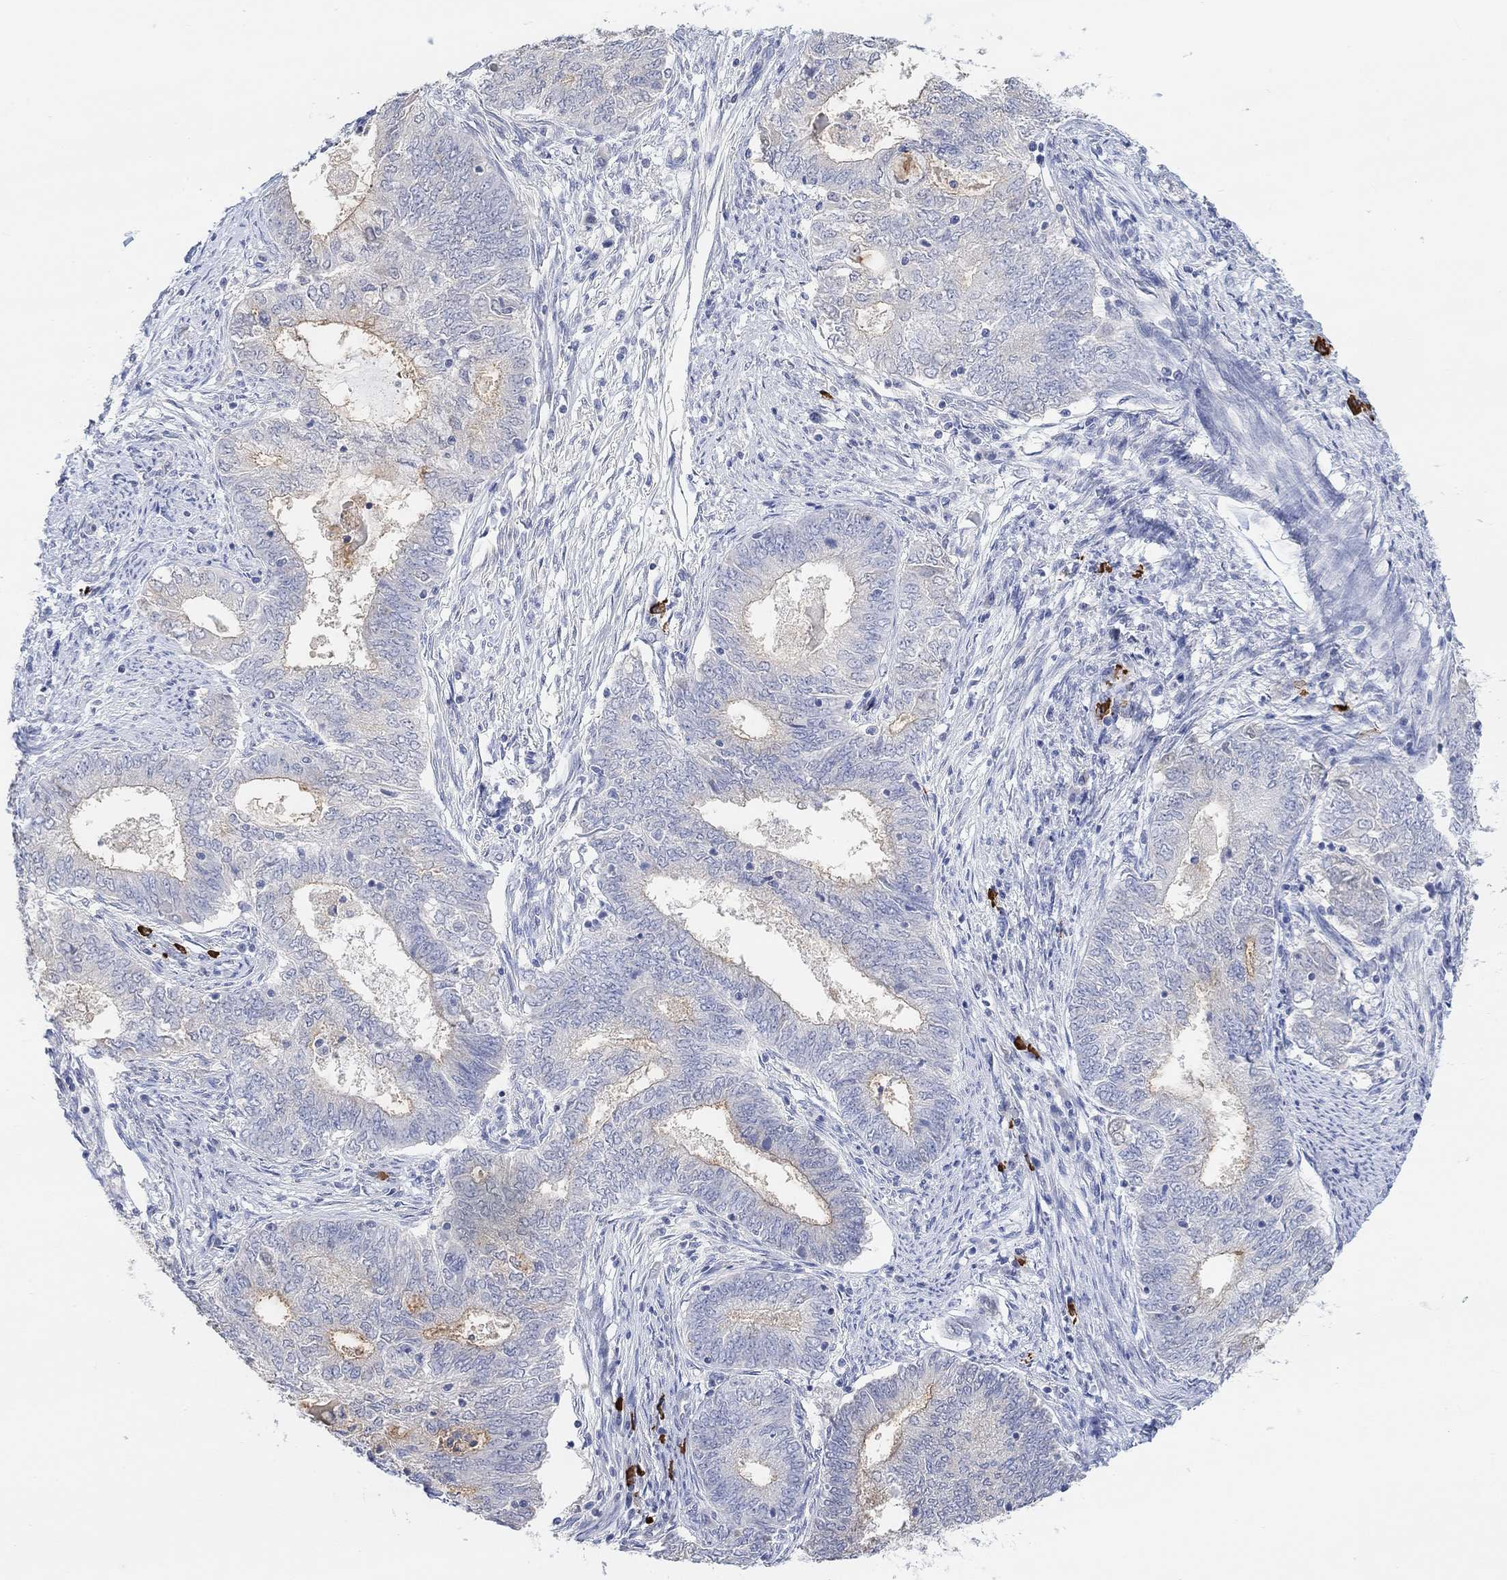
{"staining": {"intensity": "strong", "quantity": "<25%", "location": "cytoplasmic/membranous"}, "tissue": "endometrial cancer", "cell_type": "Tumor cells", "image_type": "cancer", "snomed": [{"axis": "morphology", "description": "Adenocarcinoma, NOS"}, {"axis": "topography", "description": "Endometrium"}], "caption": "Adenocarcinoma (endometrial) stained with a protein marker reveals strong staining in tumor cells.", "gene": "MUC1", "patient": {"sex": "female", "age": 62}}